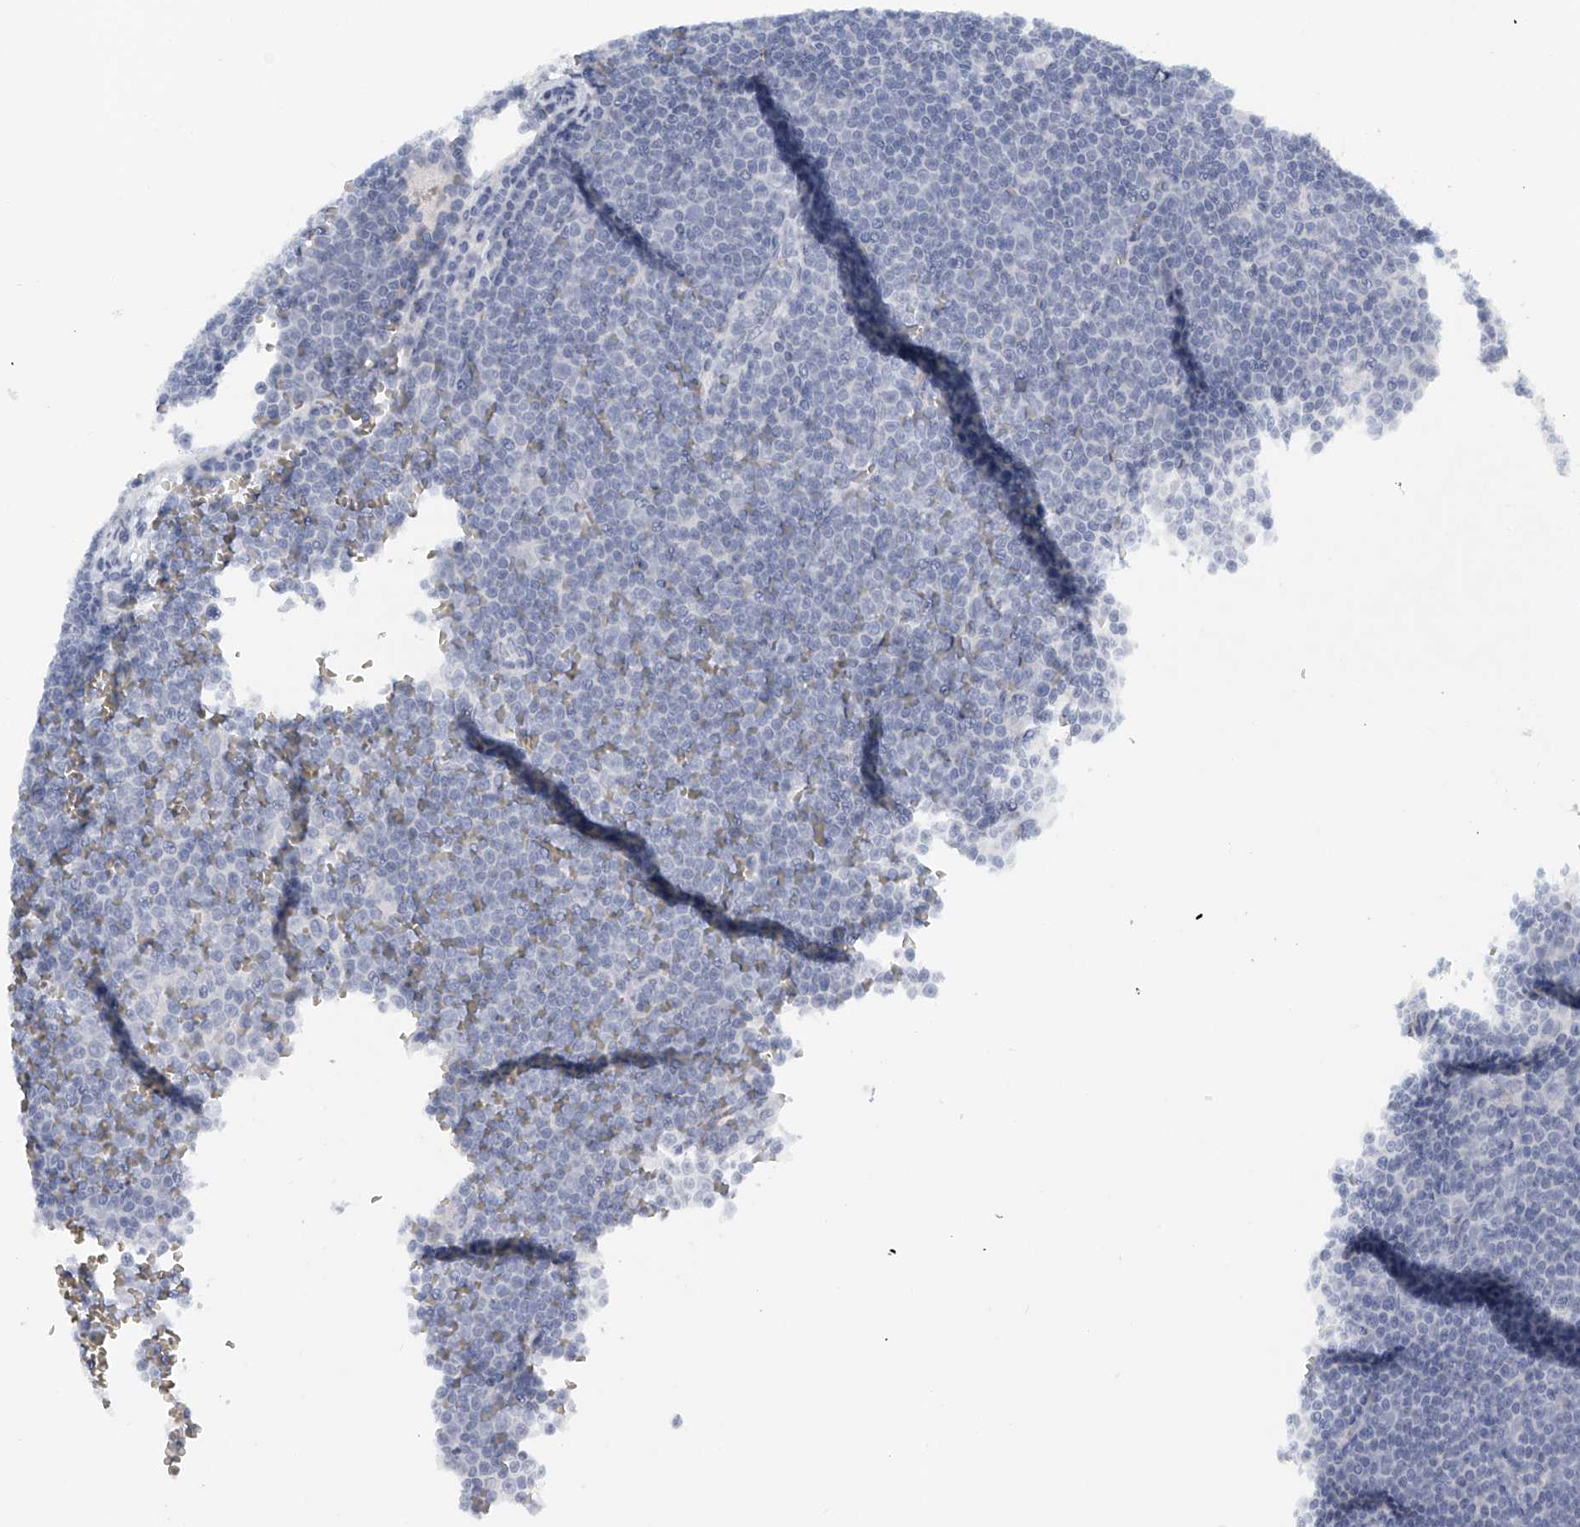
{"staining": {"intensity": "negative", "quantity": "none", "location": "none"}, "tissue": "lymphoma", "cell_type": "Tumor cells", "image_type": "cancer", "snomed": [{"axis": "morphology", "description": "Malignant lymphoma, non-Hodgkin's type, Low grade"}, {"axis": "topography", "description": "Lymph node"}], "caption": "Lymphoma was stained to show a protein in brown. There is no significant positivity in tumor cells.", "gene": "FAT2", "patient": {"sex": "female", "age": 67}}